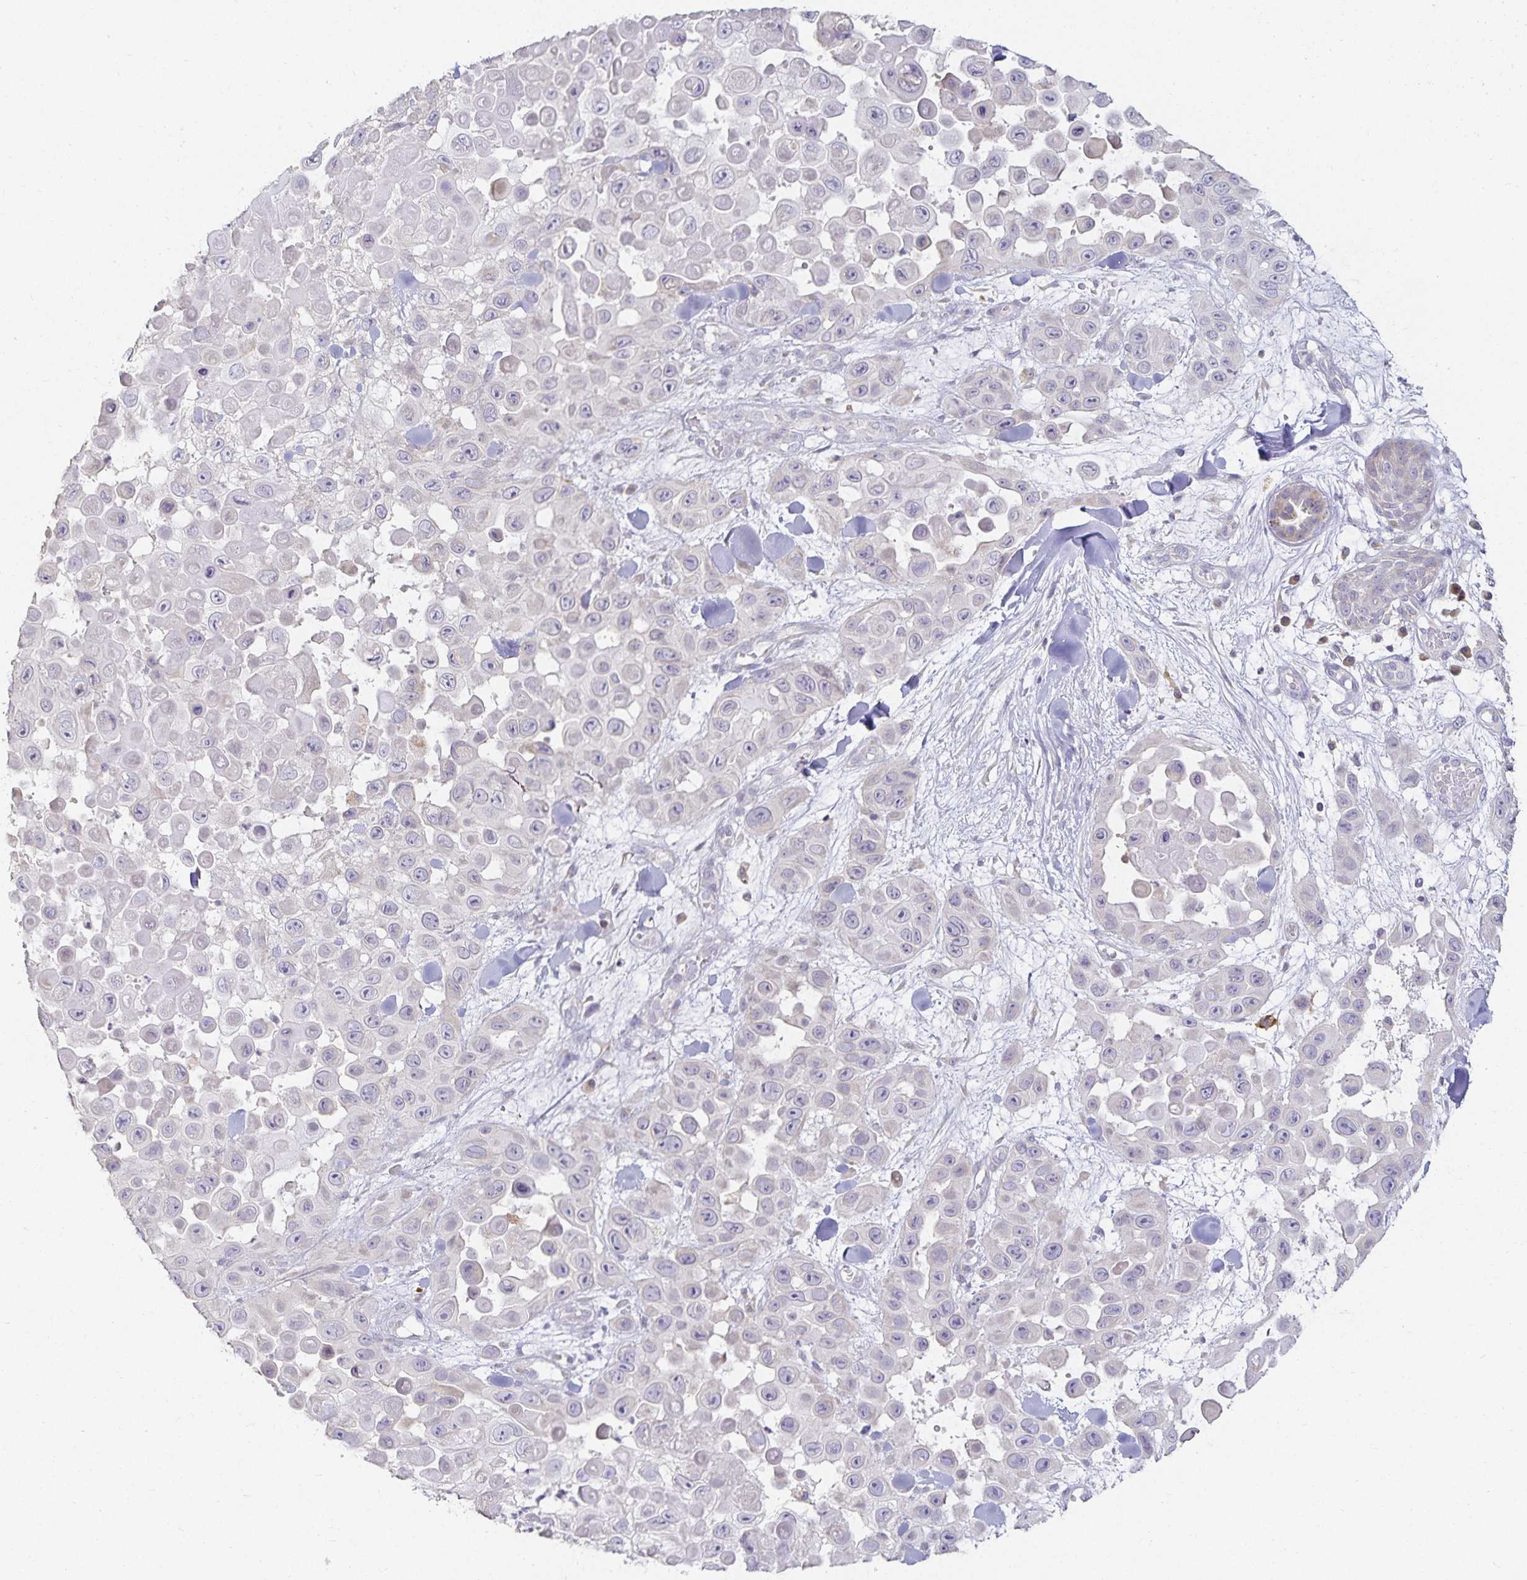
{"staining": {"intensity": "negative", "quantity": "none", "location": "none"}, "tissue": "skin cancer", "cell_type": "Tumor cells", "image_type": "cancer", "snomed": [{"axis": "morphology", "description": "Squamous cell carcinoma, NOS"}, {"axis": "topography", "description": "Skin"}], "caption": "Tumor cells are negative for protein expression in human skin squamous cell carcinoma.", "gene": "GP2", "patient": {"sex": "male", "age": 81}}